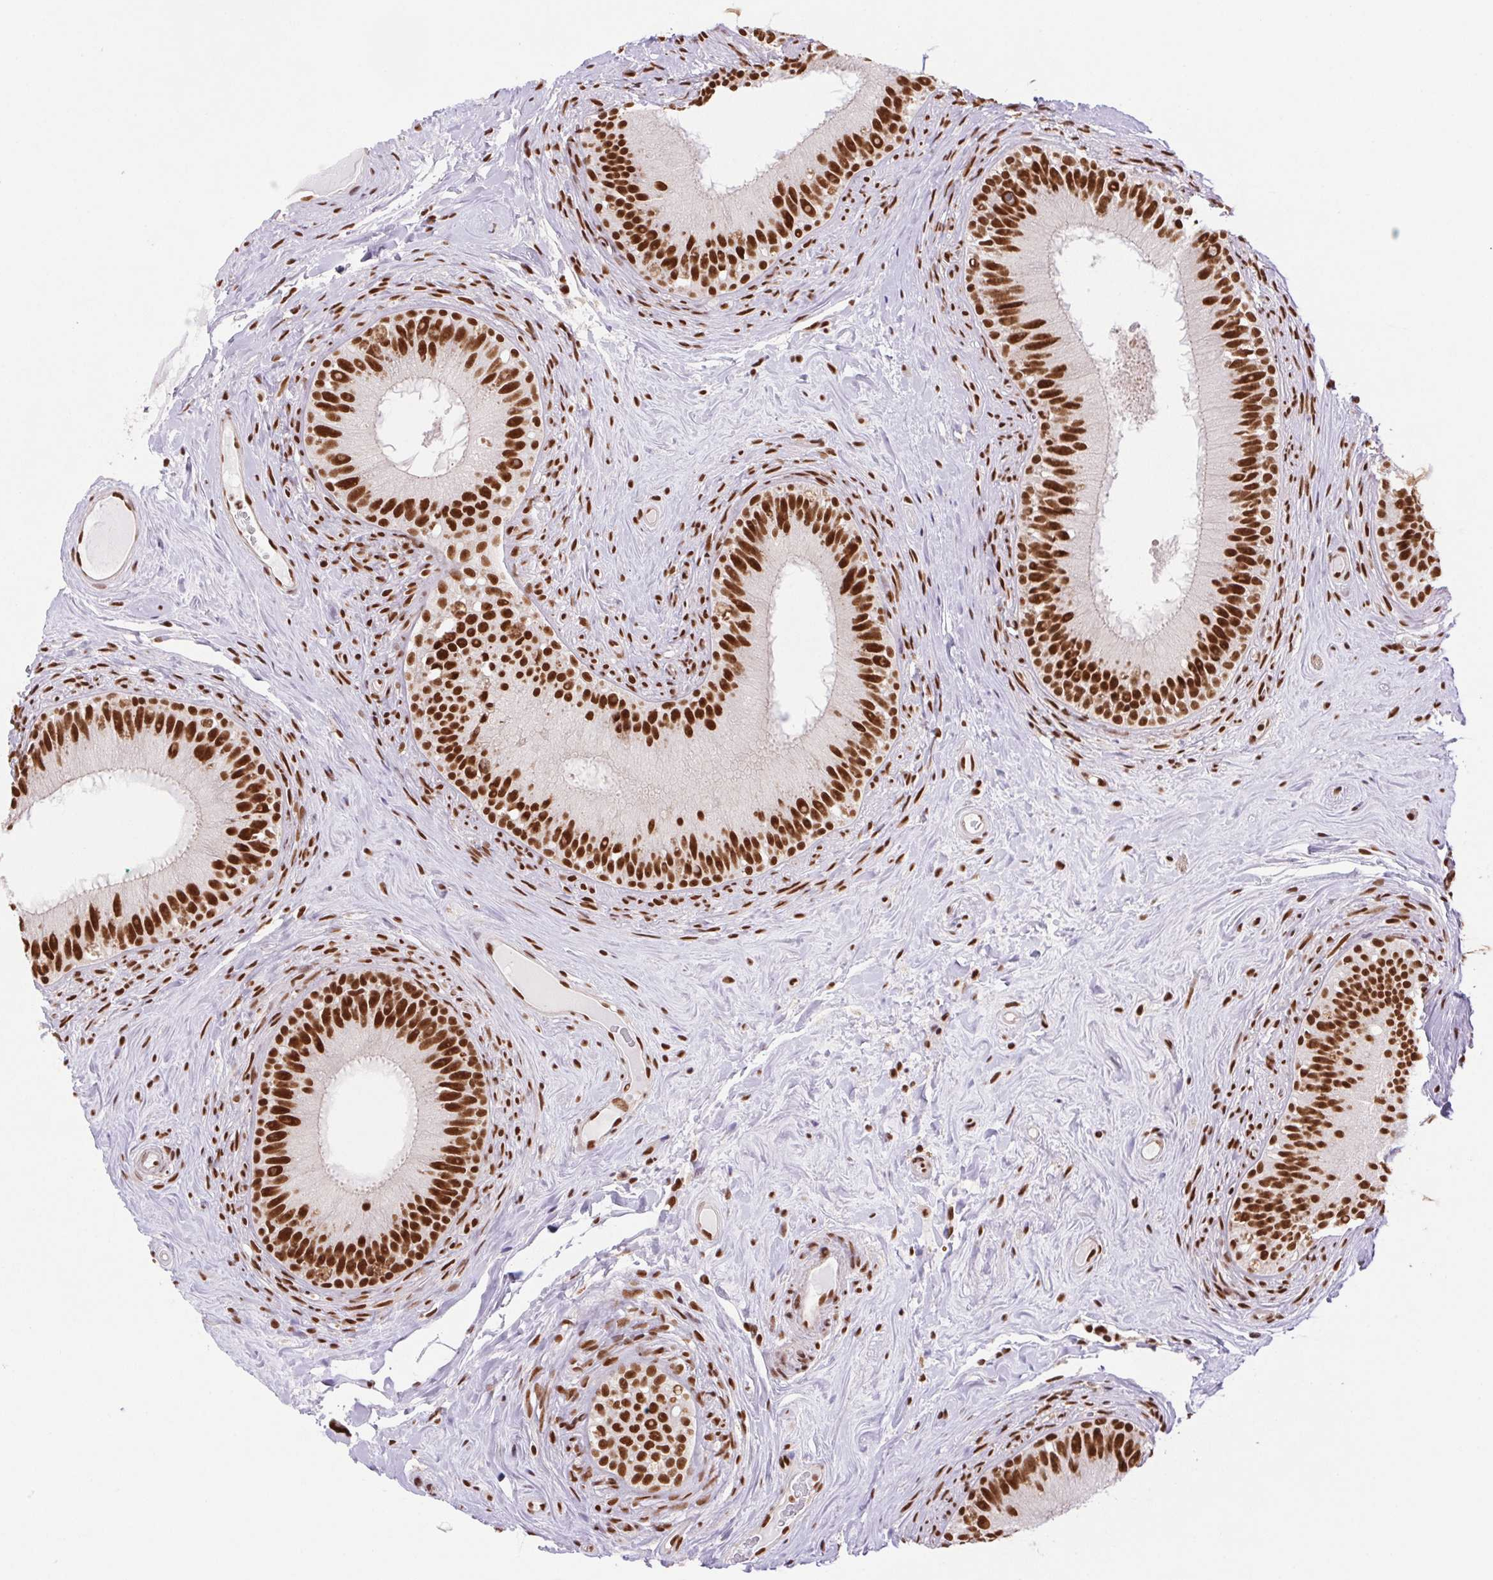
{"staining": {"intensity": "strong", "quantity": ">75%", "location": "nuclear"}, "tissue": "epididymis", "cell_type": "Glandular cells", "image_type": "normal", "snomed": [{"axis": "morphology", "description": "Normal tissue, NOS"}, {"axis": "topography", "description": "Epididymis"}], "caption": "Benign epididymis shows strong nuclear expression in about >75% of glandular cells (DAB IHC, brown staining for protein, blue staining for nuclei)..", "gene": "ZNF207", "patient": {"sex": "male", "age": 59}}